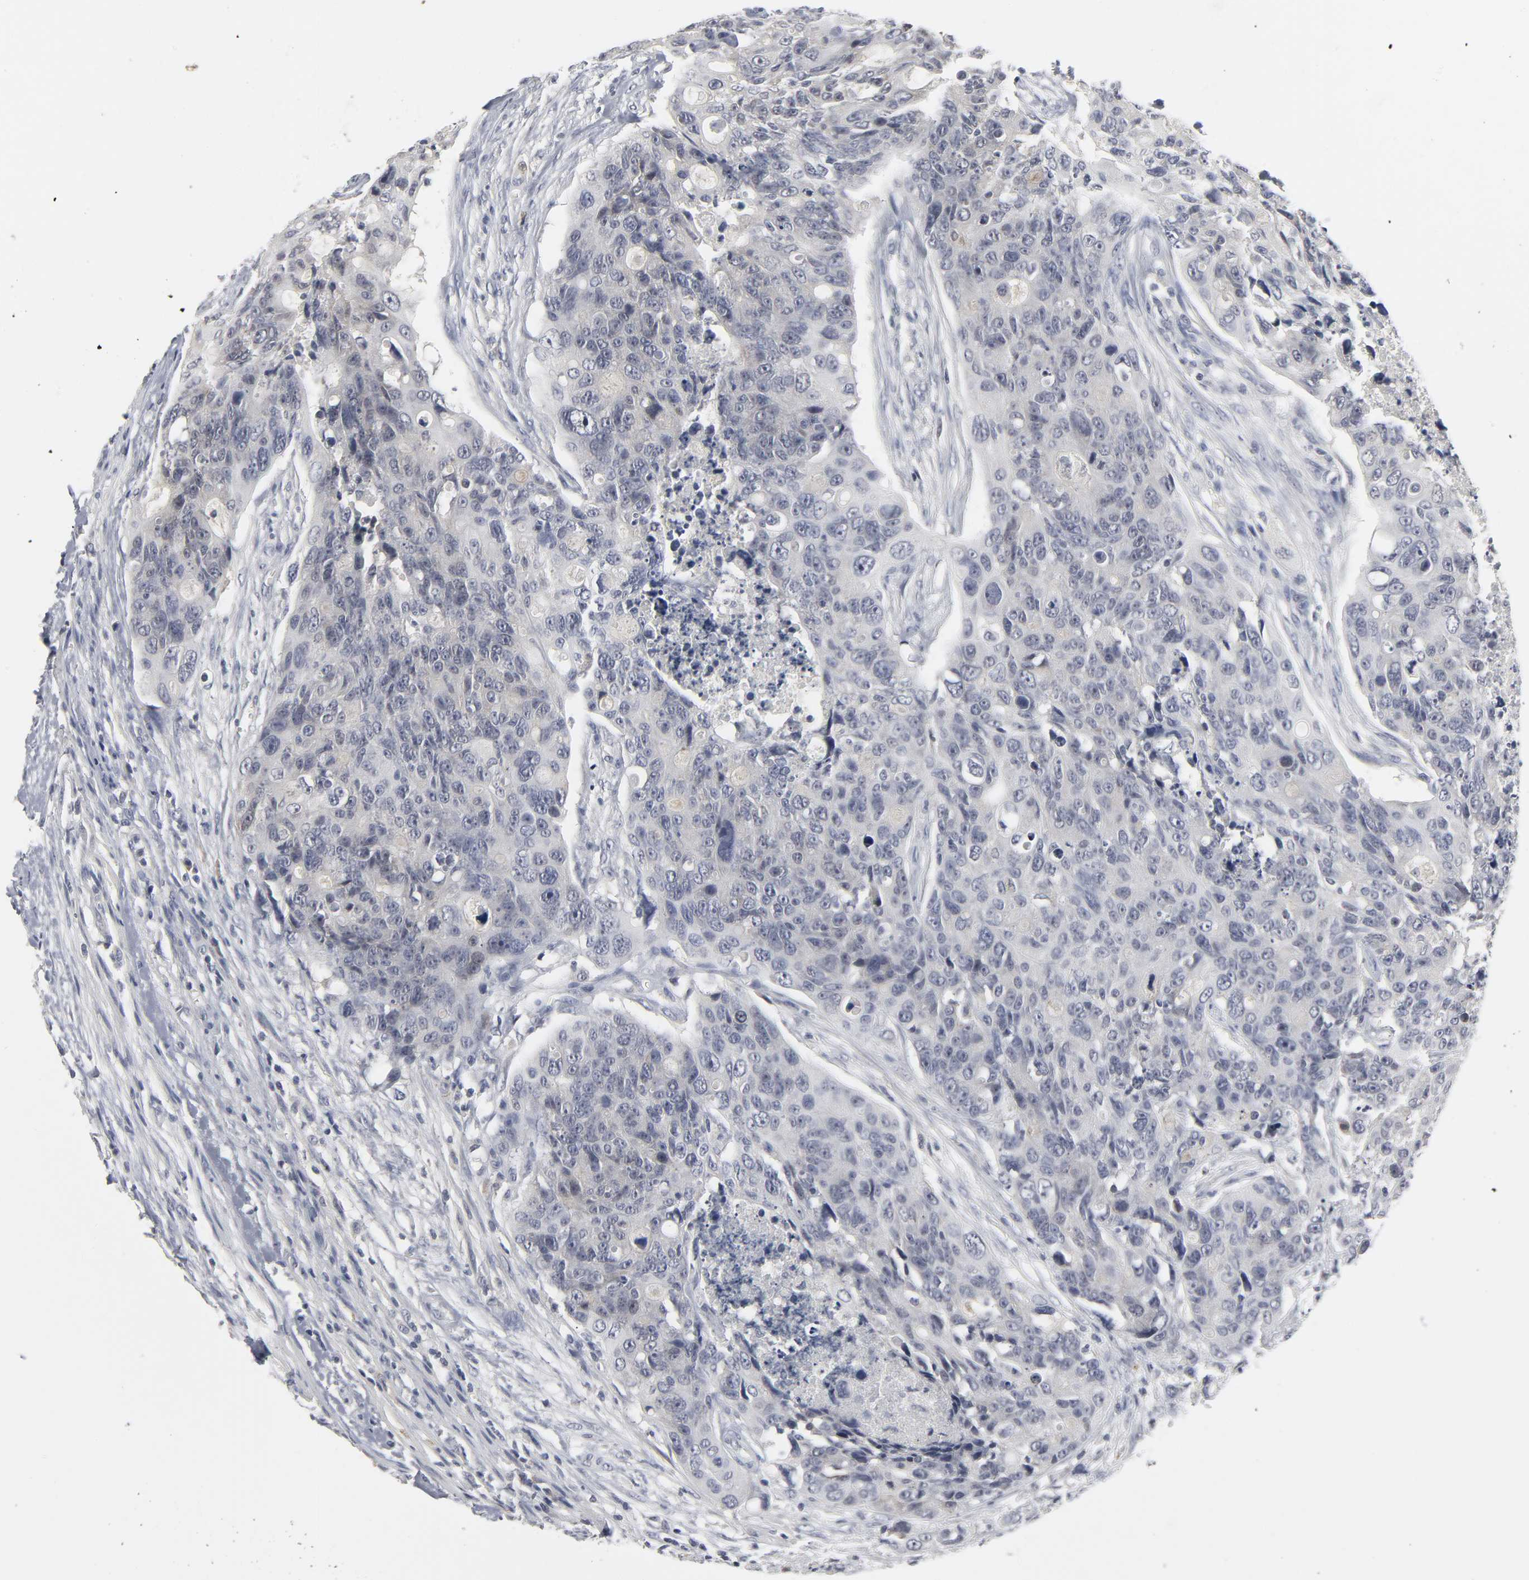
{"staining": {"intensity": "negative", "quantity": "none", "location": "none"}, "tissue": "colorectal cancer", "cell_type": "Tumor cells", "image_type": "cancer", "snomed": [{"axis": "morphology", "description": "Adenocarcinoma, NOS"}, {"axis": "topography", "description": "Colon"}], "caption": "Tumor cells are negative for brown protein staining in colorectal cancer (adenocarcinoma).", "gene": "TCAP", "patient": {"sex": "female", "age": 57}}